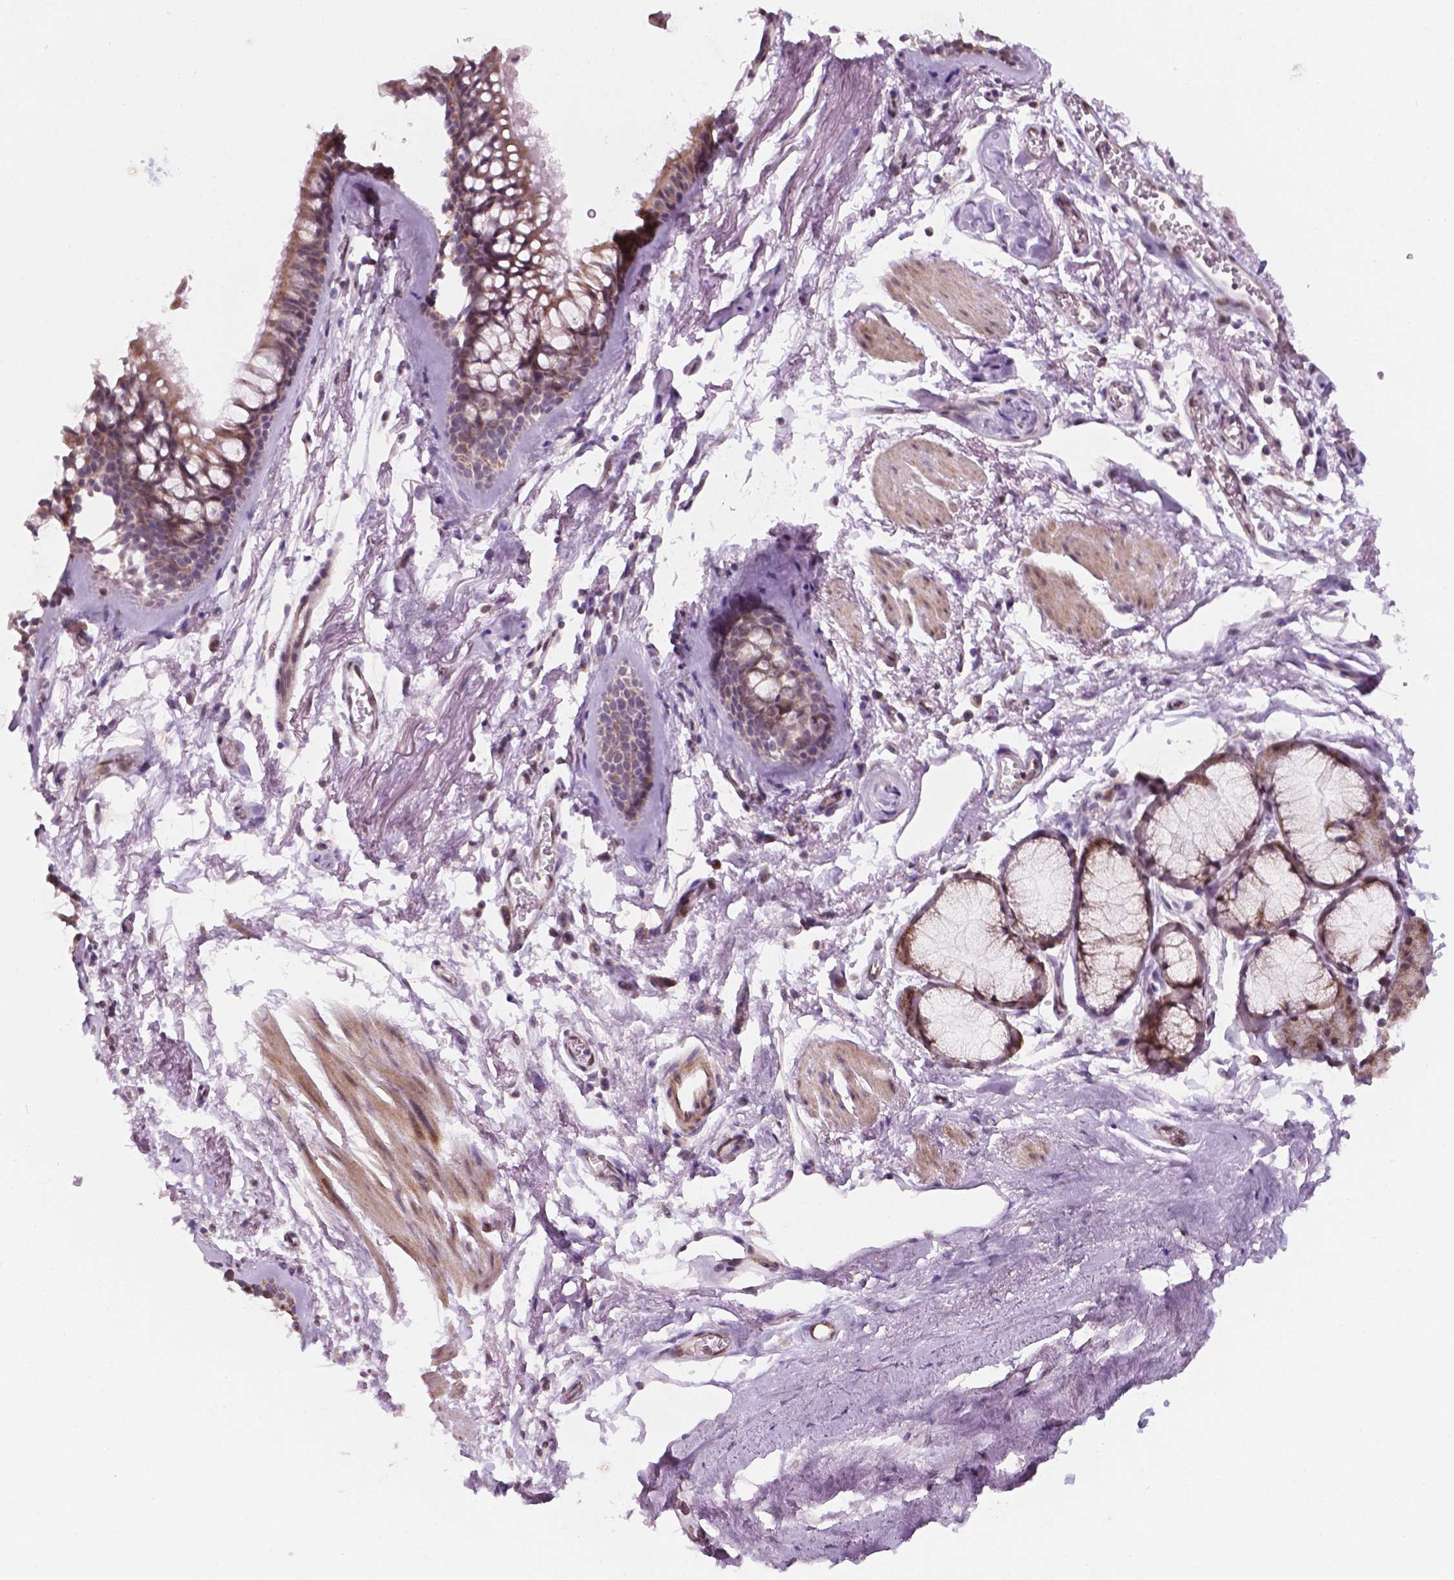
{"staining": {"intensity": "negative", "quantity": "none", "location": "none"}, "tissue": "adipose tissue", "cell_type": "Adipocytes", "image_type": "normal", "snomed": [{"axis": "morphology", "description": "Normal tissue, NOS"}, {"axis": "topography", "description": "Cartilage tissue"}, {"axis": "topography", "description": "Bronchus"}], "caption": "Adipocytes show no significant protein expression in benign adipose tissue. (DAB immunohistochemistry visualized using brightfield microscopy, high magnification).", "gene": "C18orf21", "patient": {"sex": "female", "age": 79}}